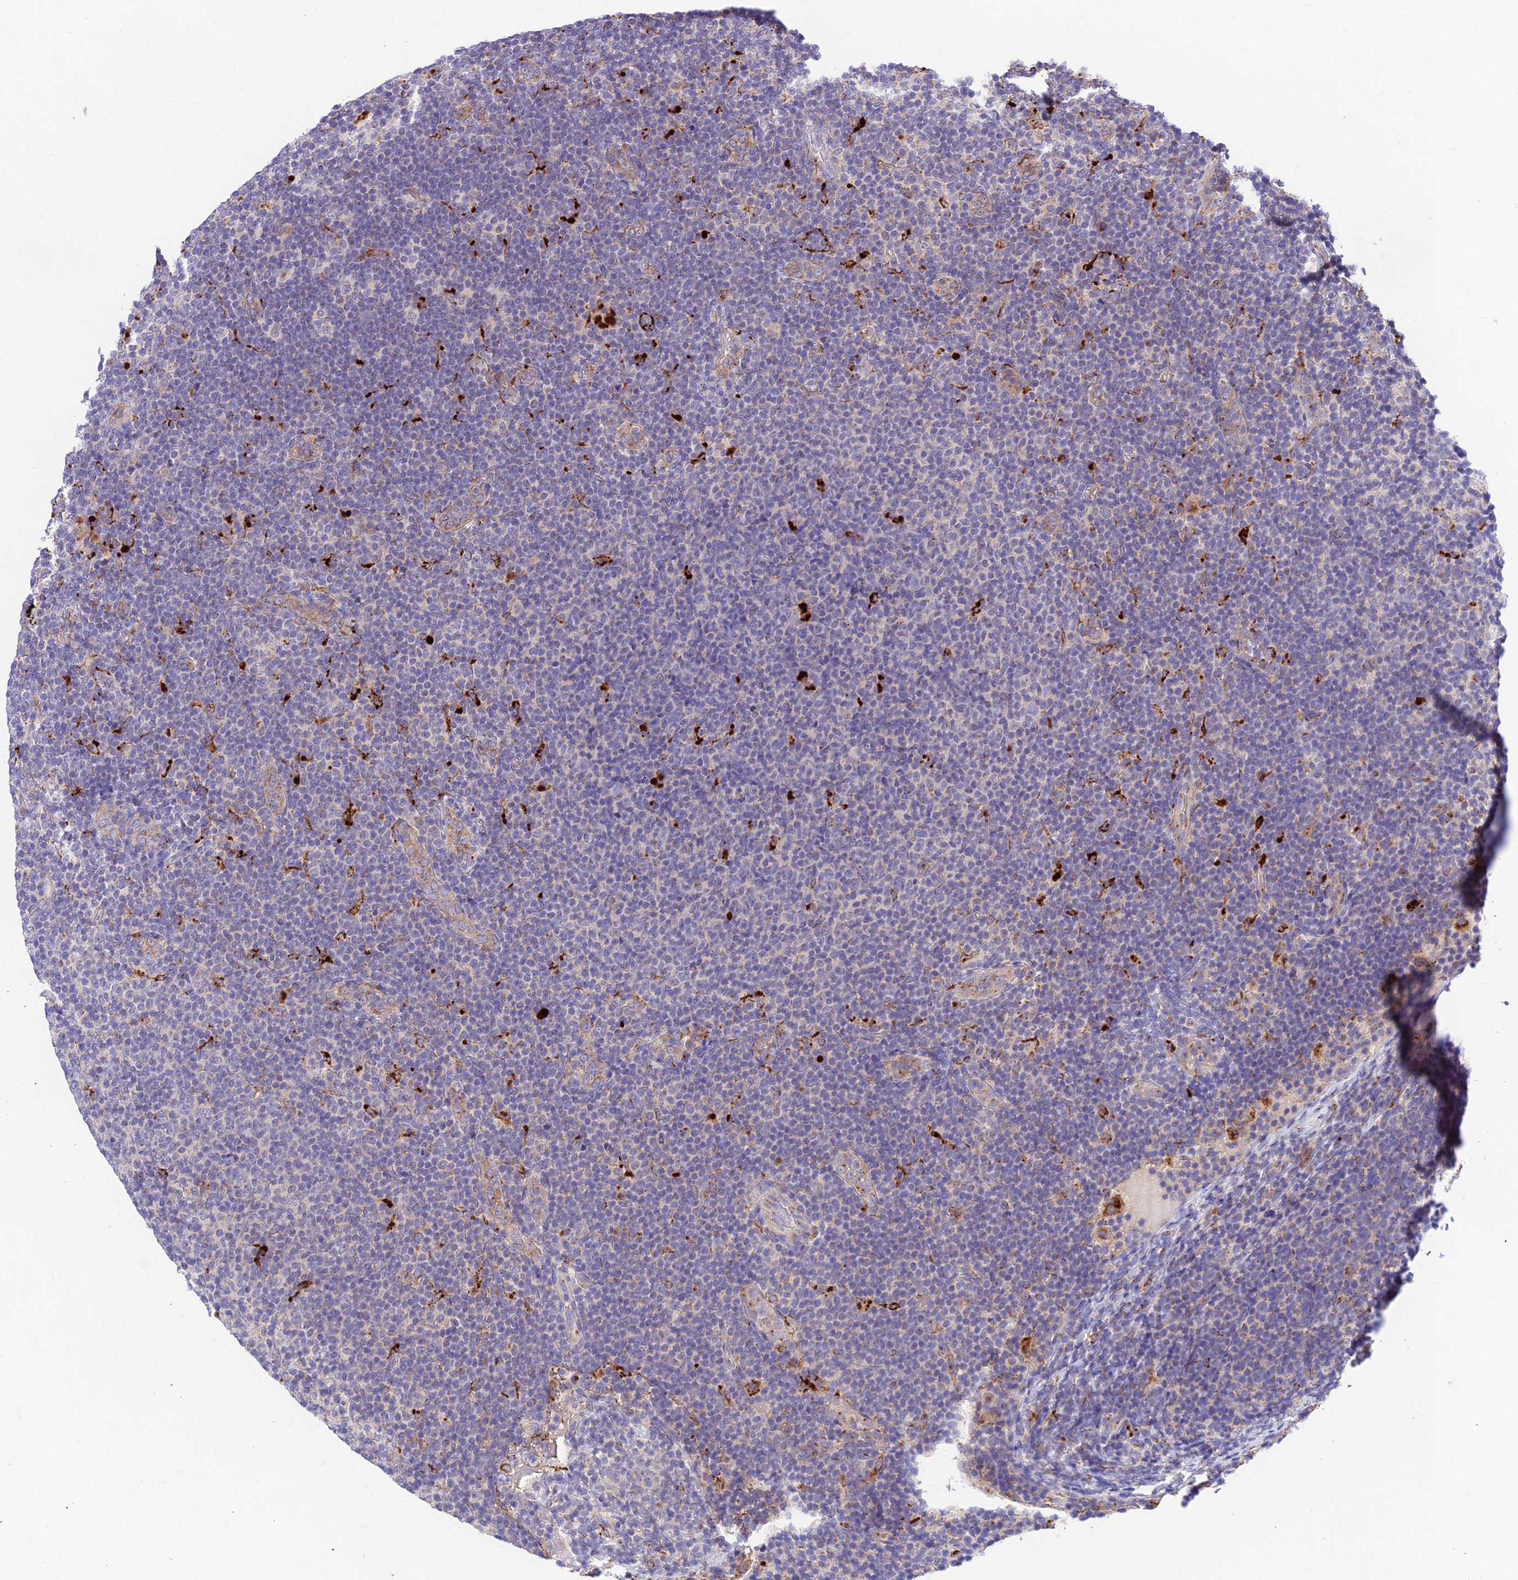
{"staining": {"intensity": "negative", "quantity": "none", "location": "none"}, "tissue": "lymphoma", "cell_type": "Tumor cells", "image_type": "cancer", "snomed": [{"axis": "morphology", "description": "Malignant lymphoma, non-Hodgkin's type, Low grade"}, {"axis": "topography", "description": "Lymph node"}], "caption": "This micrograph is of lymphoma stained with immunohistochemistry to label a protein in brown with the nuclei are counter-stained blue. There is no expression in tumor cells.", "gene": "LACTB2", "patient": {"sex": "male", "age": 66}}